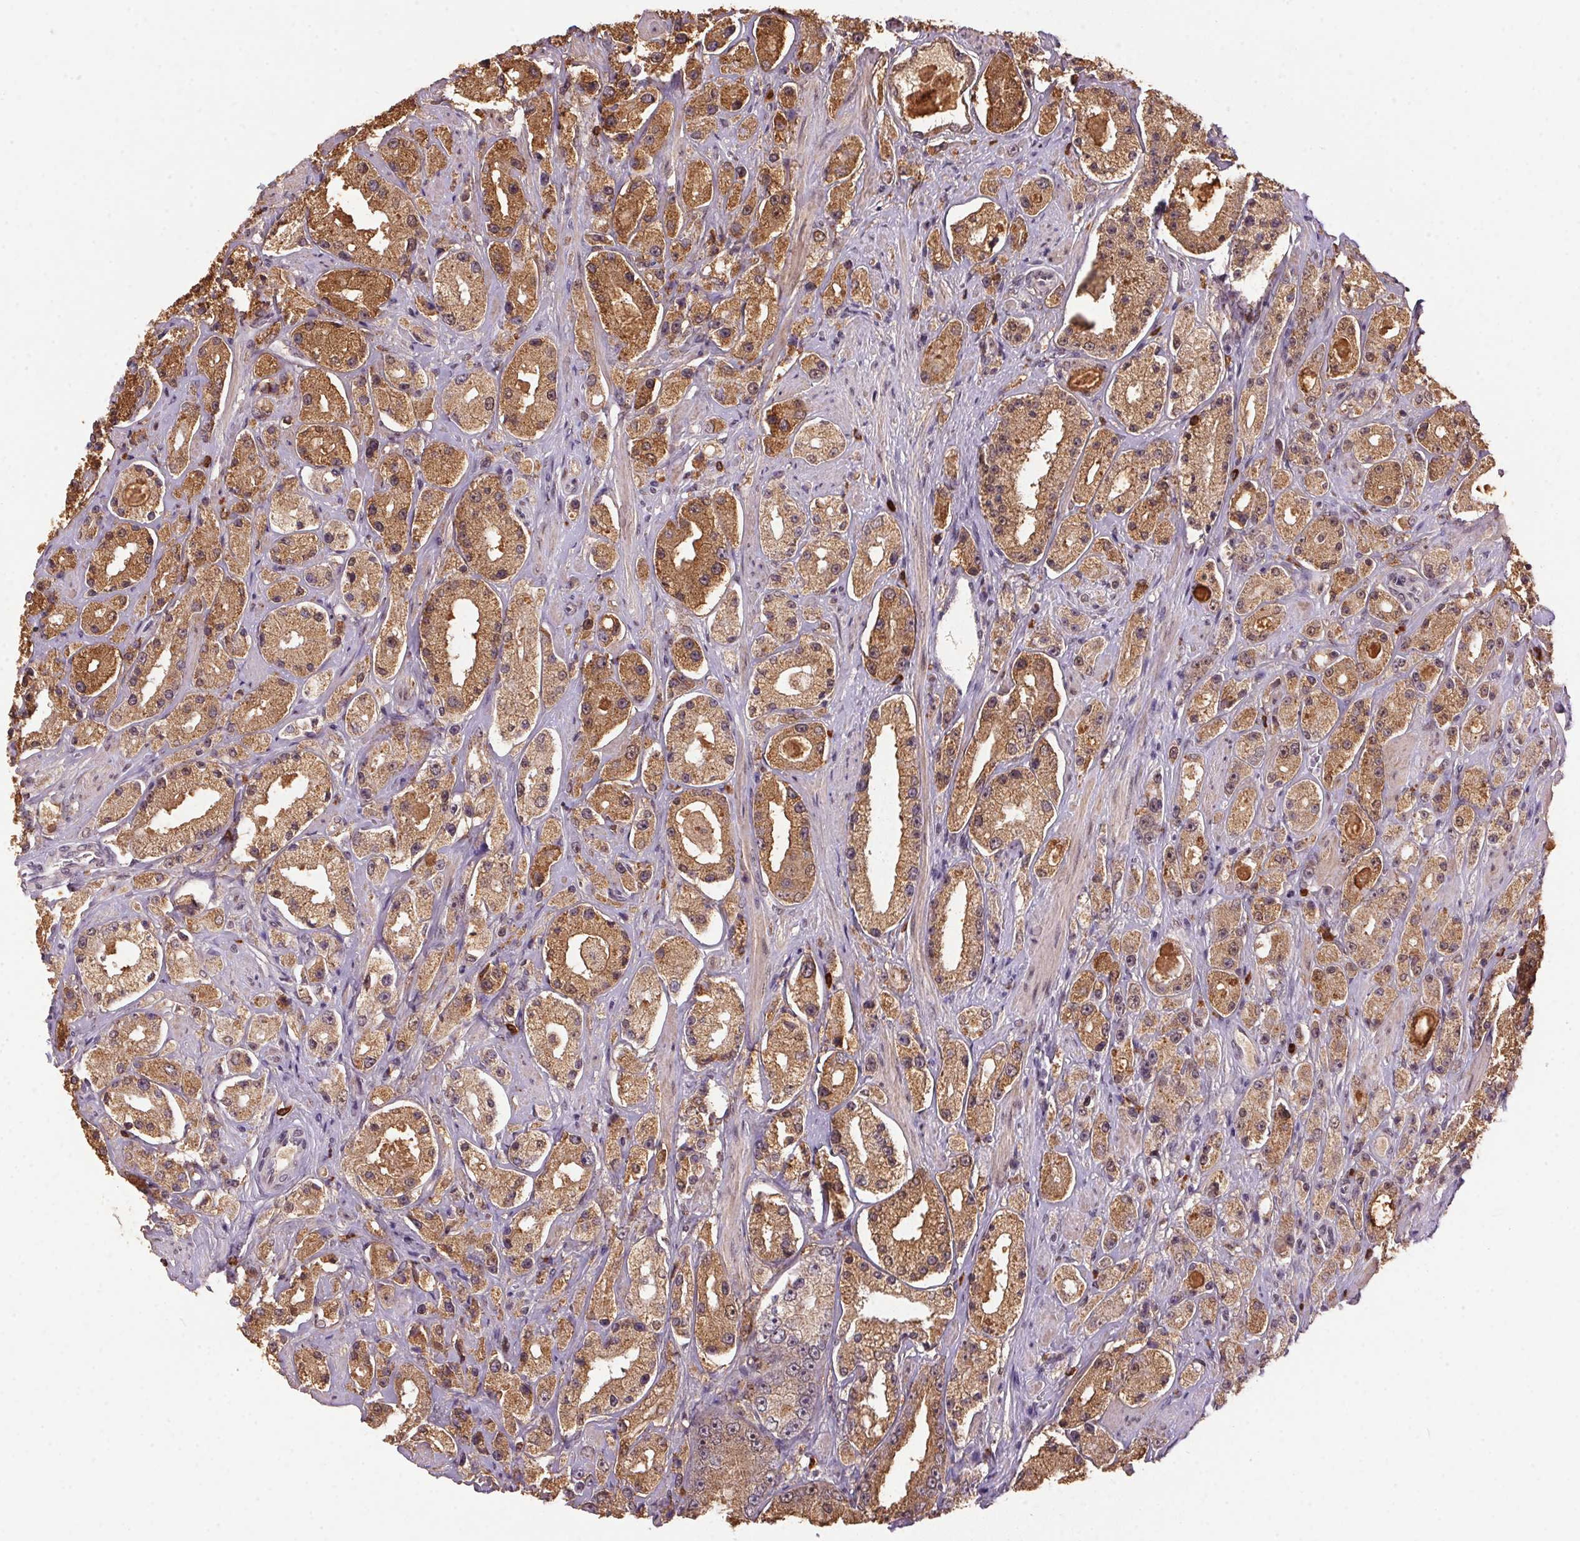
{"staining": {"intensity": "moderate", "quantity": ">75%", "location": "cytoplasmic/membranous"}, "tissue": "prostate cancer", "cell_type": "Tumor cells", "image_type": "cancer", "snomed": [{"axis": "morphology", "description": "Adenocarcinoma, High grade"}, {"axis": "topography", "description": "Prostate"}], "caption": "Prostate cancer stained with a brown dye demonstrates moderate cytoplasmic/membranous positive positivity in approximately >75% of tumor cells.", "gene": "ZBTB4", "patient": {"sex": "male", "age": 67}}